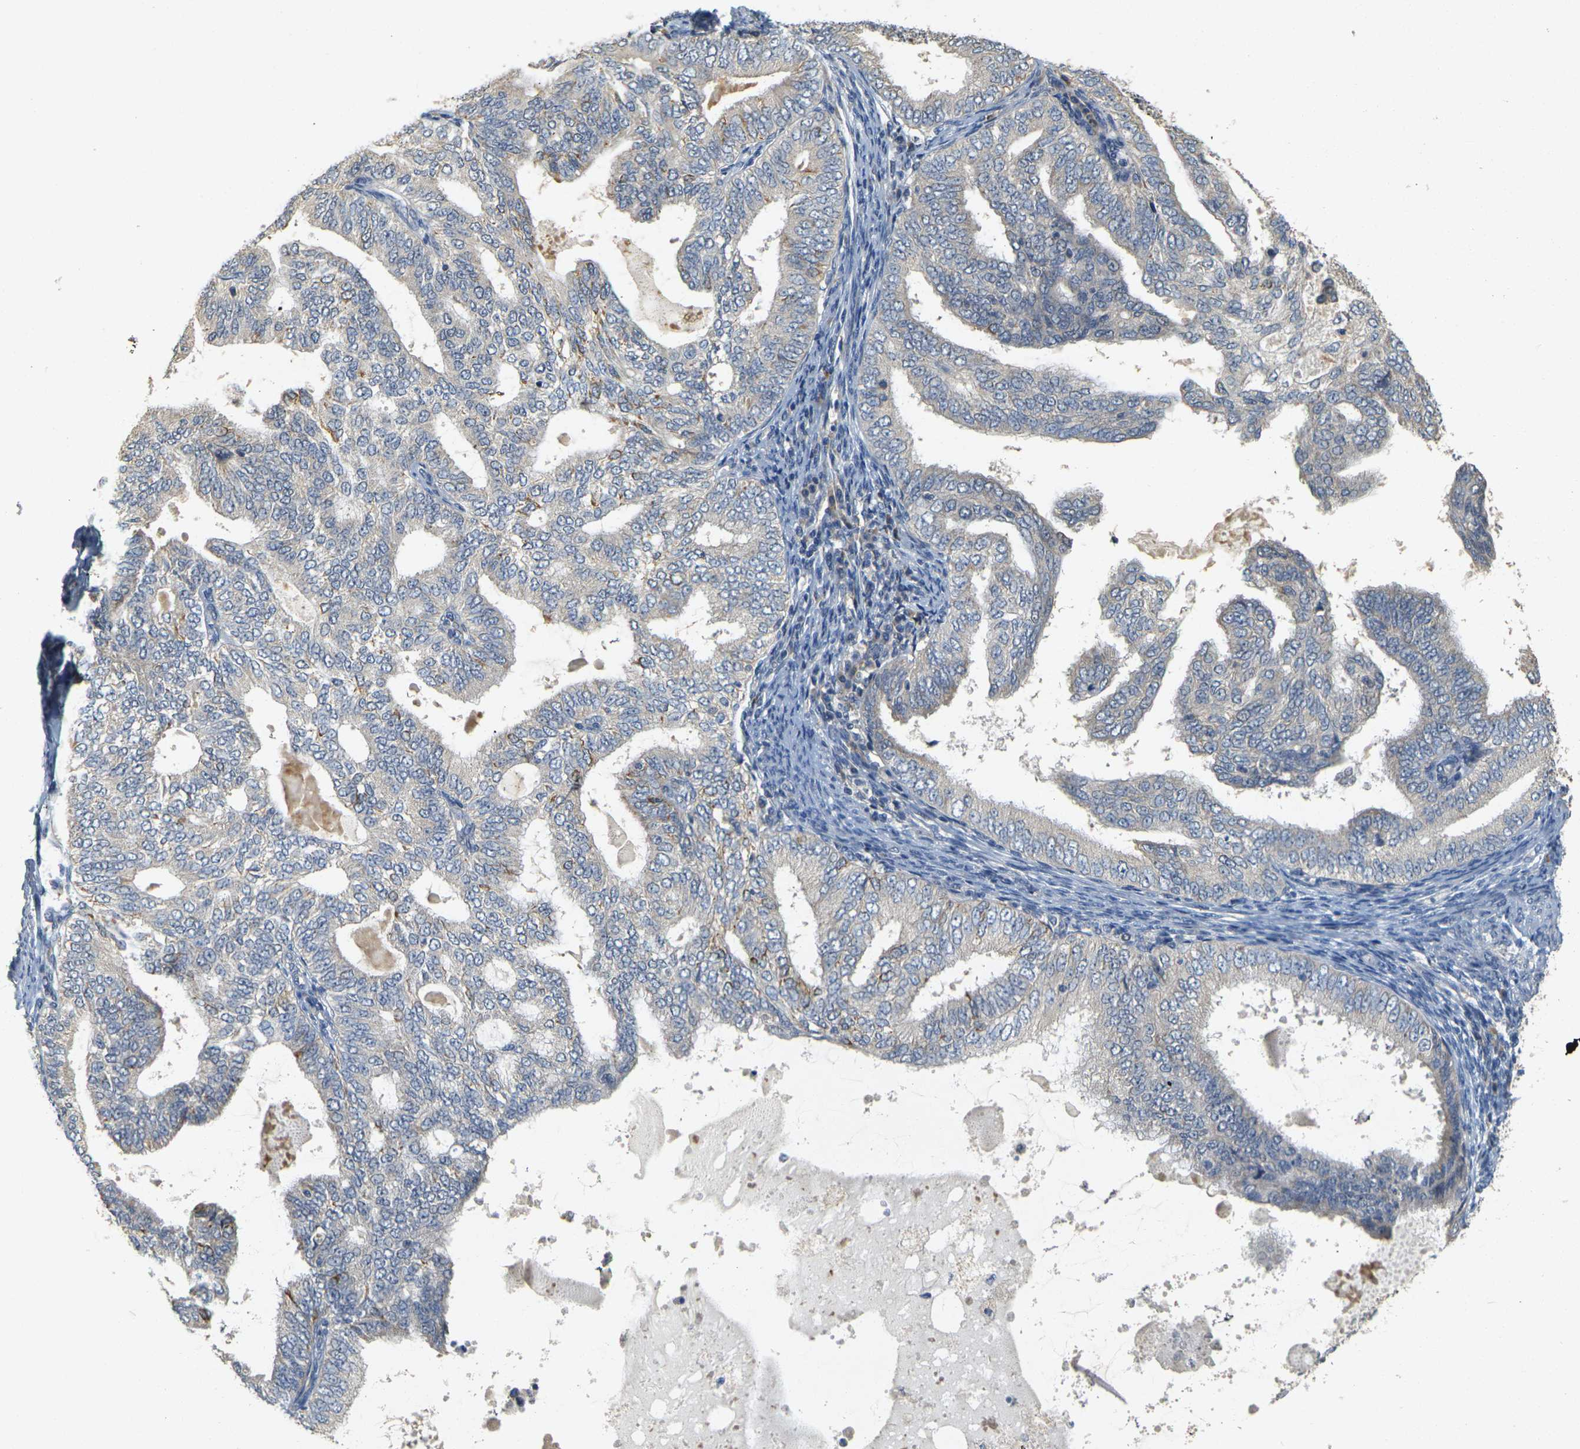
{"staining": {"intensity": "negative", "quantity": "none", "location": "none"}, "tissue": "endometrial cancer", "cell_type": "Tumor cells", "image_type": "cancer", "snomed": [{"axis": "morphology", "description": "Adenocarcinoma, NOS"}, {"axis": "topography", "description": "Endometrium"}], "caption": "The photomicrograph exhibits no staining of tumor cells in endometrial cancer (adenocarcinoma). Brightfield microscopy of IHC stained with DAB (brown) and hematoxylin (blue), captured at high magnification.", "gene": "GDAP1", "patient": {"sex": "female", "age": 58}}